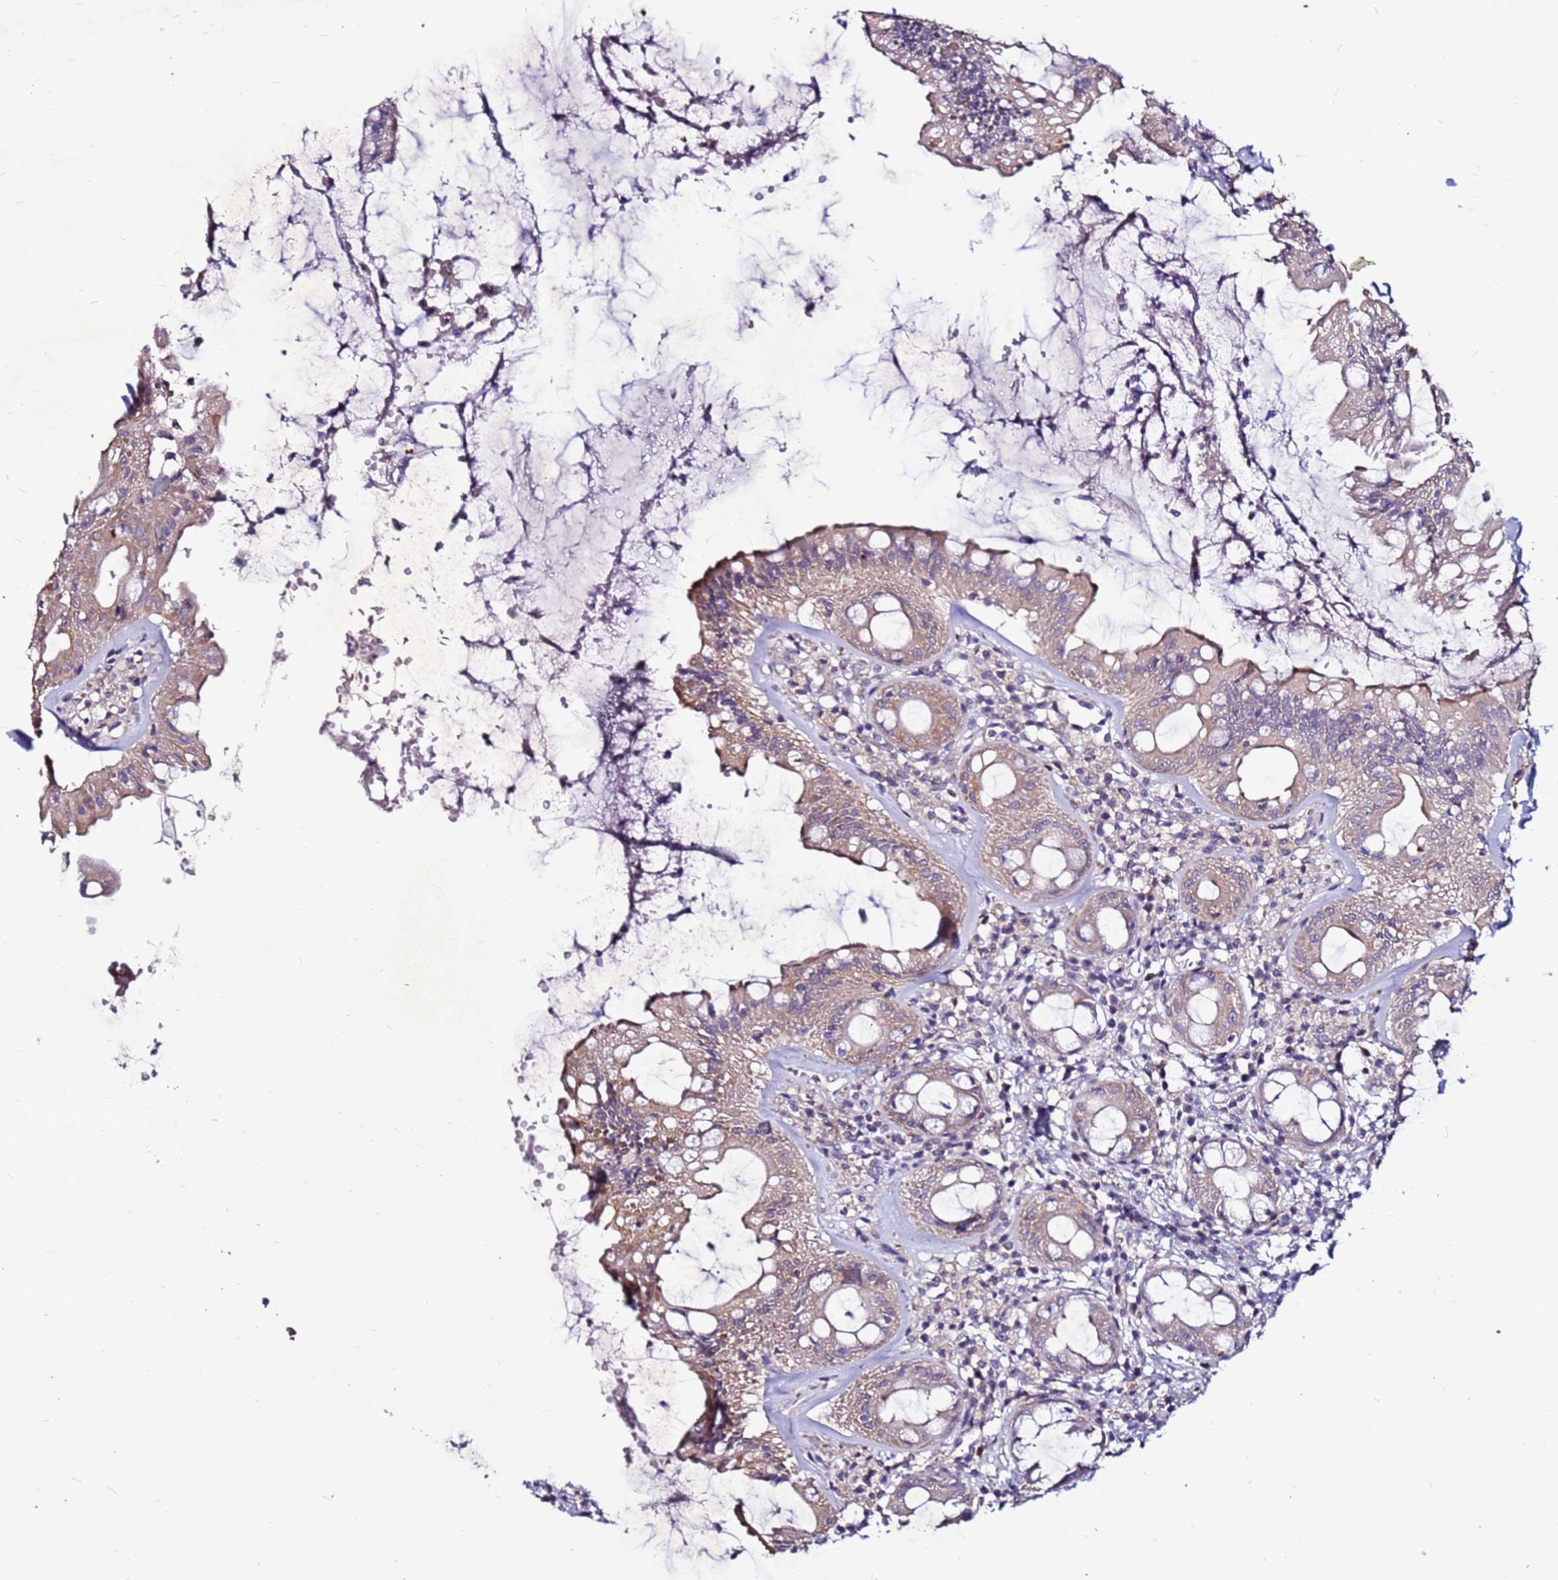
{"staining": {"intensity": "moderate", "quantity": ">75%", "location": "cytoplasmic/membranous"}, "tissue": "rectum", "cell_type": "Glandular cells", "image_type": "normal", "snomed": [{"axis": "morphology", "description": "Normal tissue, NOS"}, {"axis": "topography", "description": "Rectum"}], "caption": "This image reveals normal rectum stained with immunohistochemistry (IHC) to label a protein in brown. The cytoplasmic/membranous of glandular cells show moderate positivity for the protein. Nuclei are counter-stained blue.", "gene": "SLC44A3", "patient": {"sex": "female", "age": 57}}